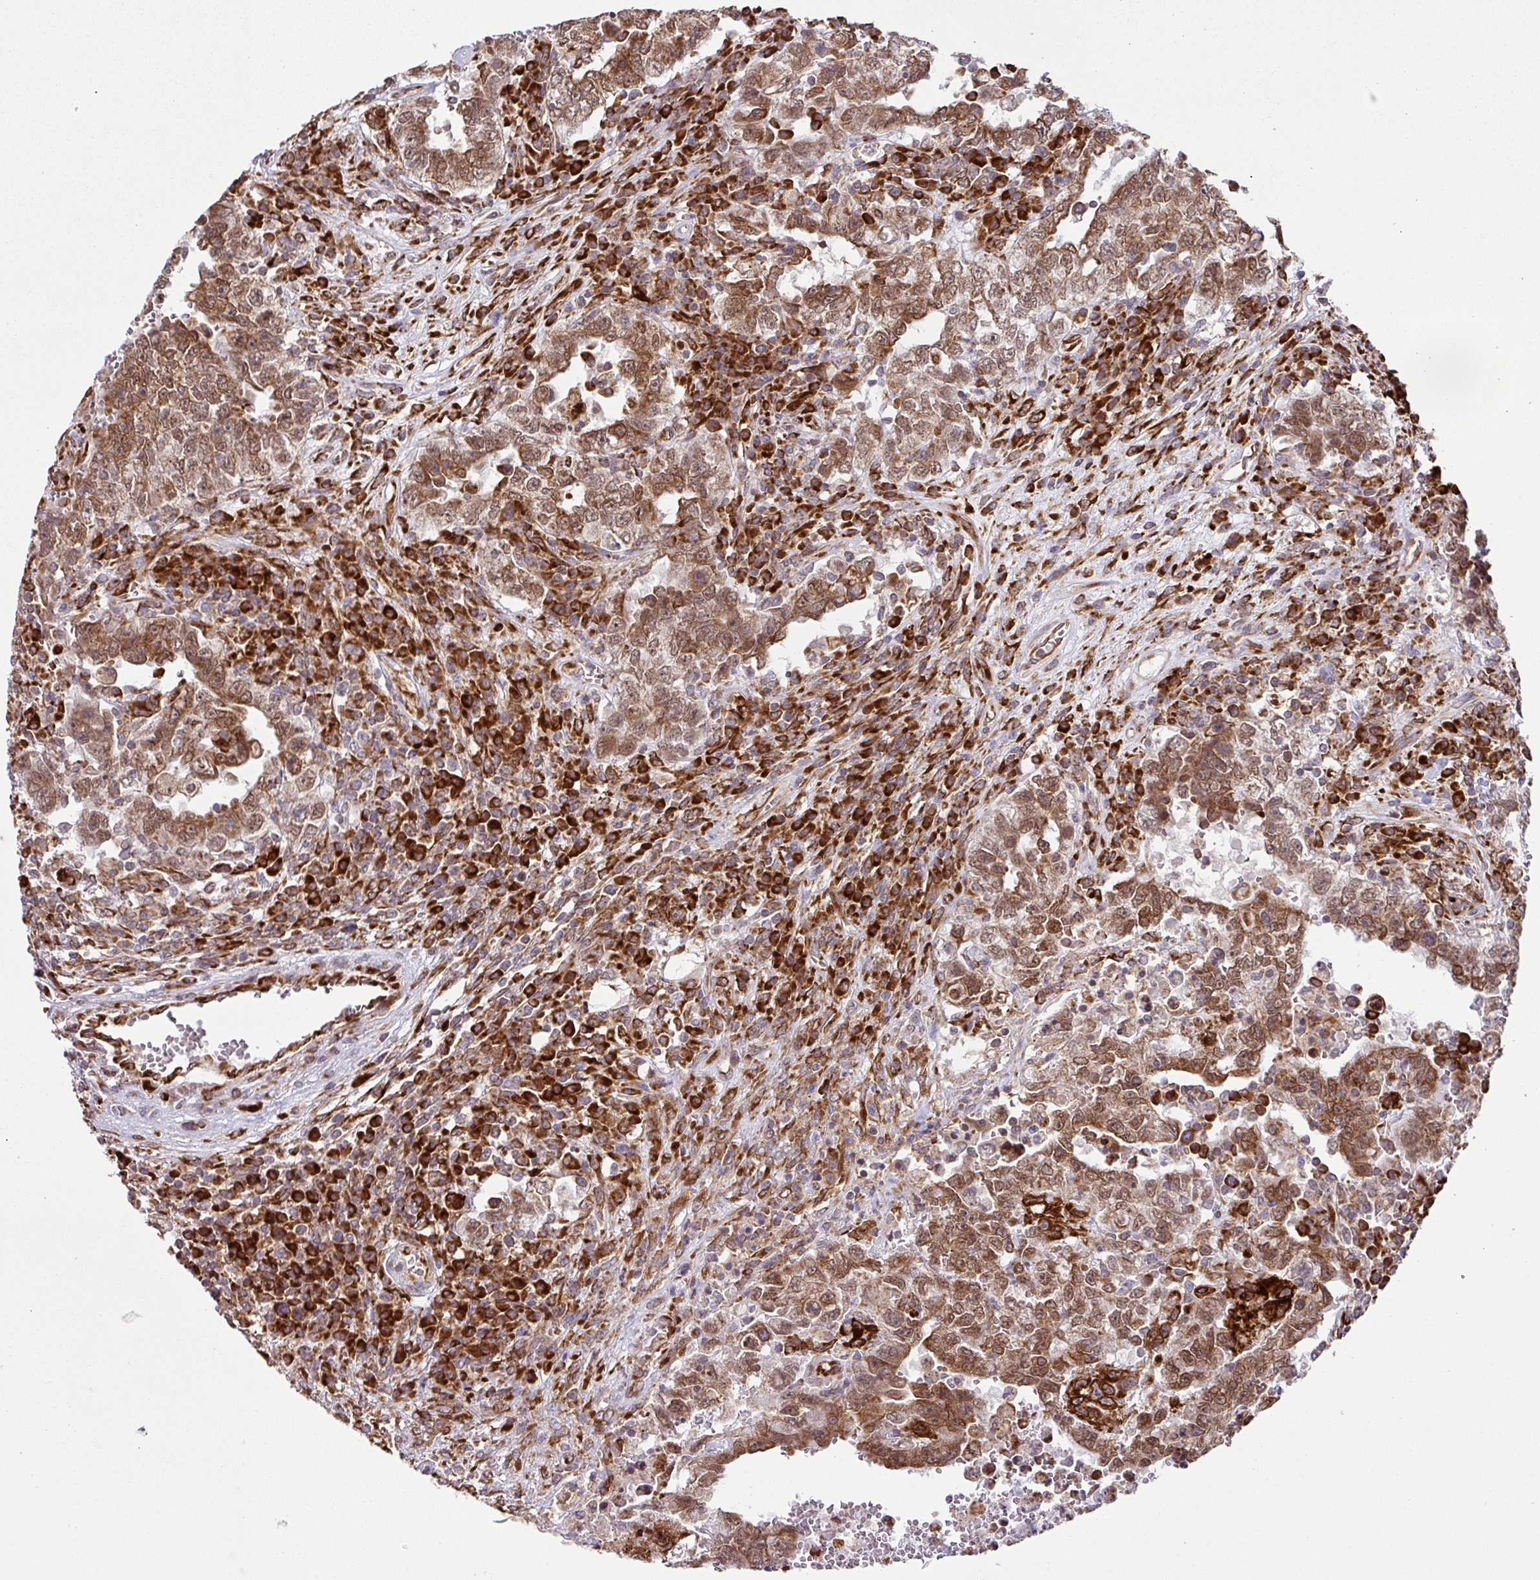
{"staining": {"intensity": "moderate", "quantity": ">75%", "location": "cytoplasmic/membranous,nuclear"}, "tissue": "testis cancer", "cell_type": "Tumor cells", "image_type": "cancer", "snomed": [{"axis": "morphology", "description": "Carcinoma, Embryonal, NOS"}, {"axis": "topography", "description": "Testis"}], "caption": "Protein staining shows moderate cytoplasmic/membranous and nuclear staining in approximately >75% of tumor cells in testis cancer.", "gene": "SLC39A7", "patient": {"sex": "male", "age": 26}}